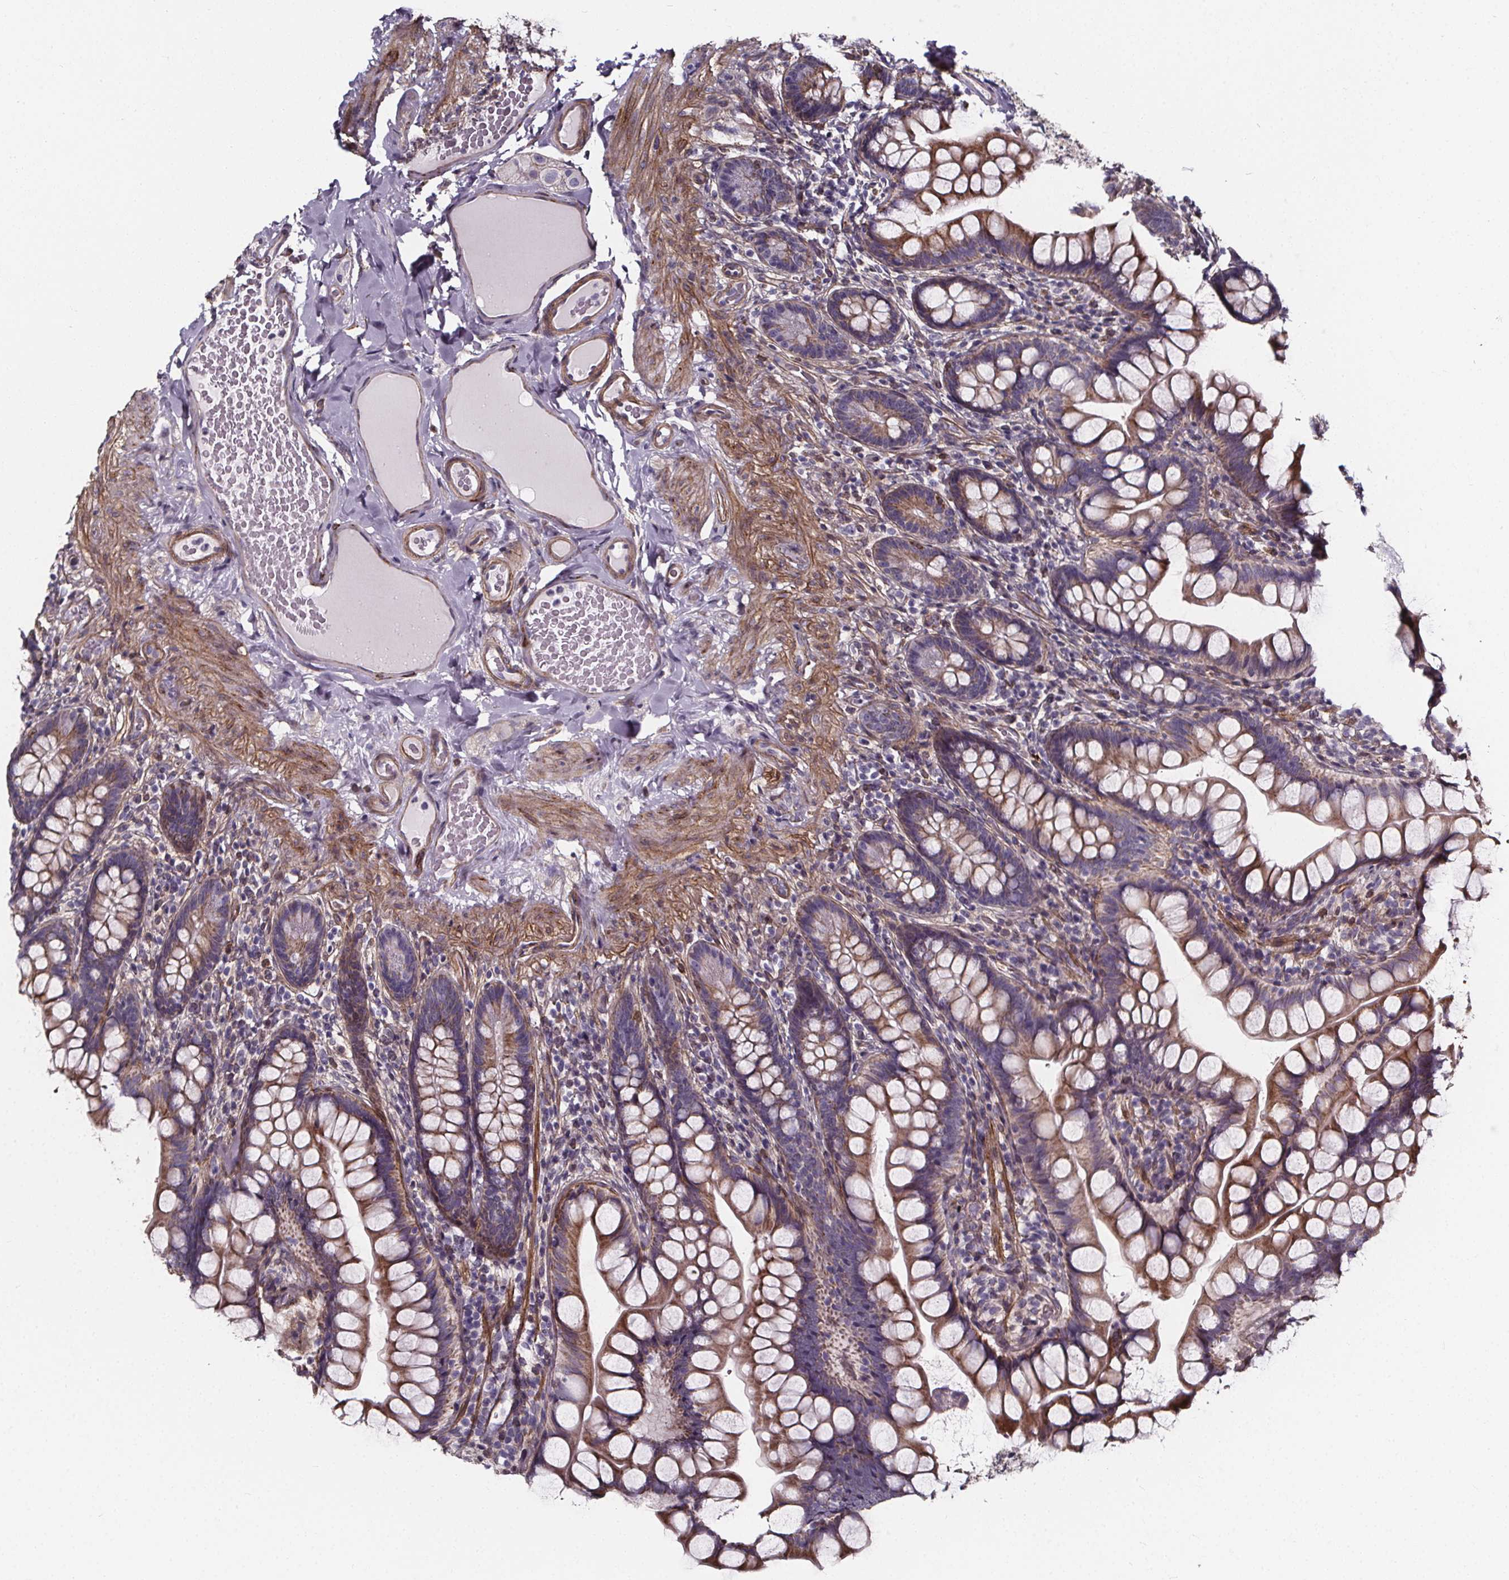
{"staining": {"intensity": "moderate", "quantity": ">75%", "location": "cytoplasmic/membranous"}, "tissue": "small intestine", "cell_type": "Glandular cells", "image_type": "normal", "snomed": [{"axis": "morphology", "description": "Normal tissue, NOS"}, {"axis": "topography", "description": "Small intestine"}], "caption": "A histopathology image of human small intestine stained for a protein displays moderate cytoplasmic/membranous brown staining in glandular cells.", "gene": "AEBP1", "patient": {"sex": "male", "age": 70}}